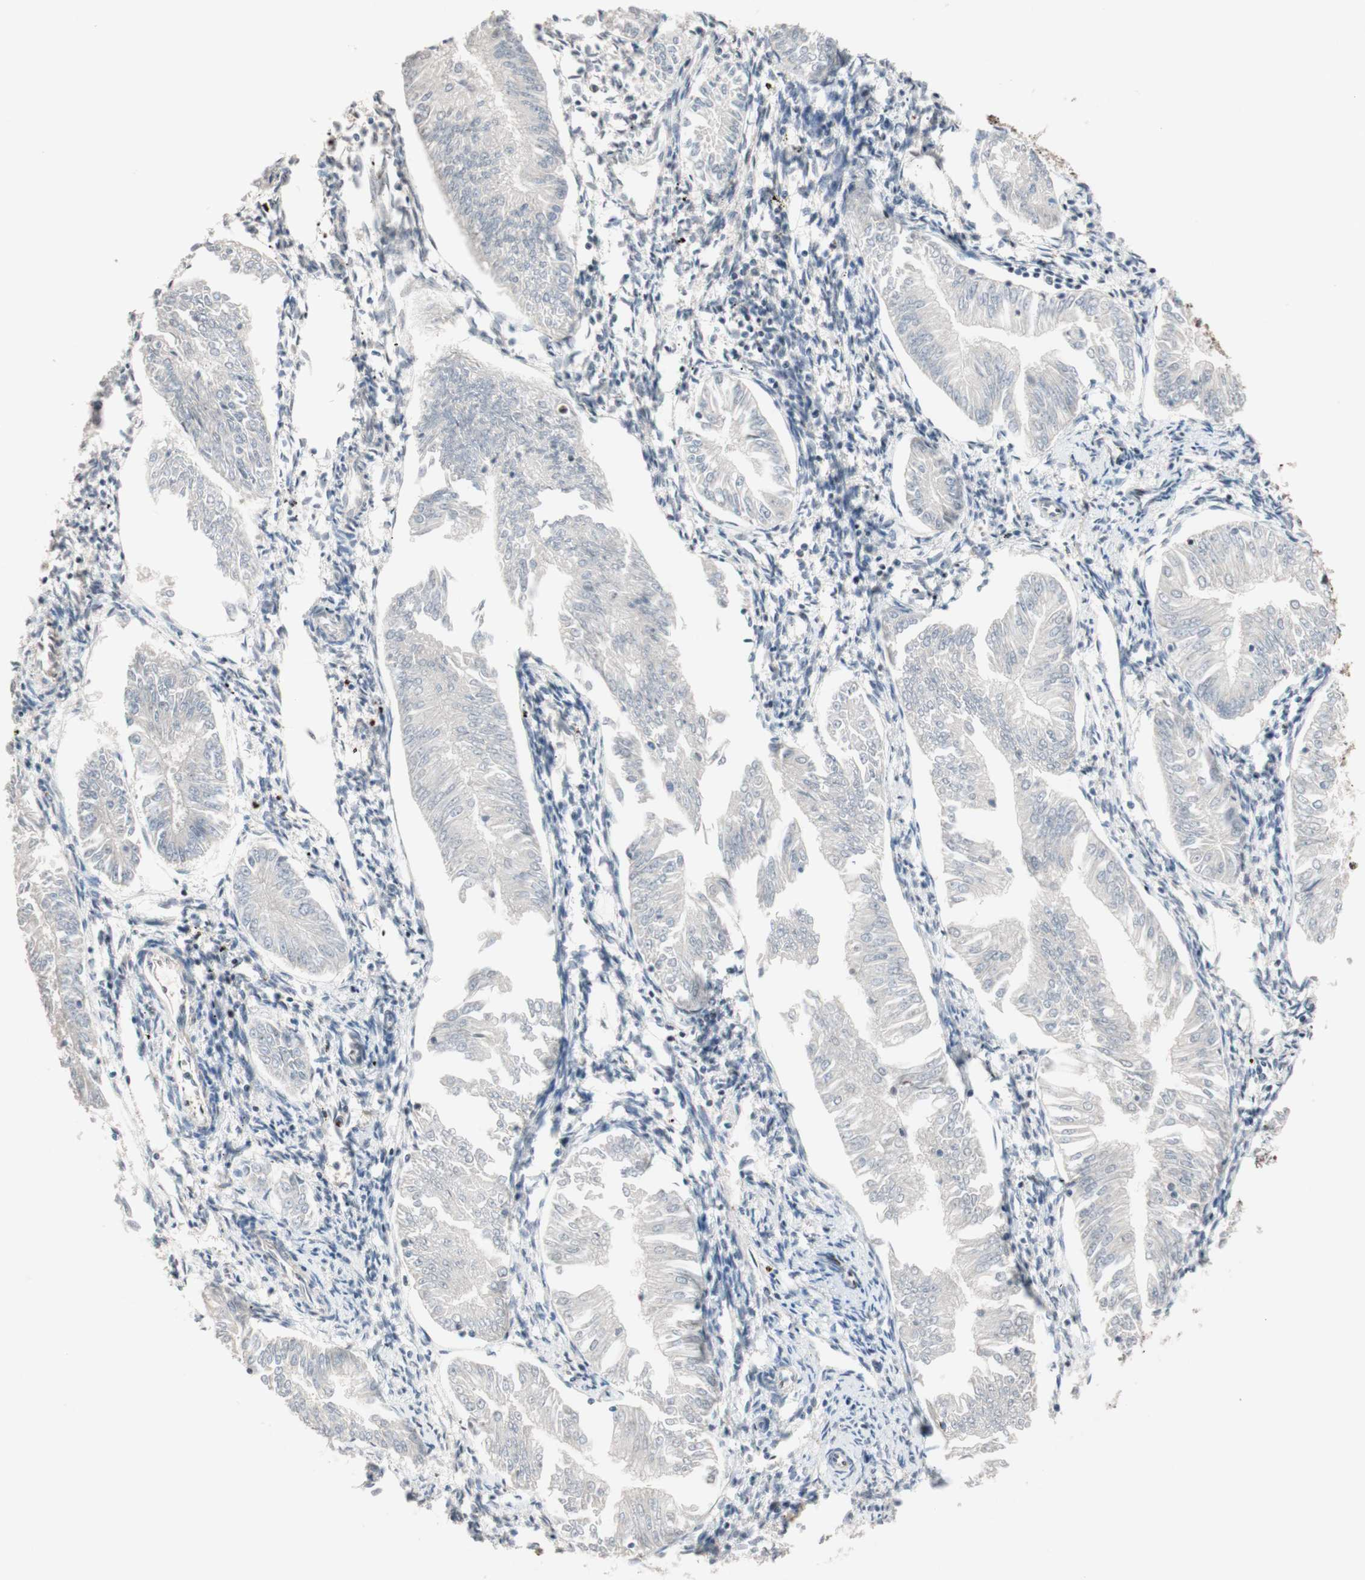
{"staining": {"intensity": "negative", "quantity": "none", "location": "none"}, "tissue": "endometrial cancer", "cell_type": "Tumor cells", "image_type": "cancer", "snomed": [{"axis": "morphology", "description": "Adenocarcinoma, NOS"}, {"axis": "topography", "description": "Endometrium"}], "caption": "This is an IHC image of human endometrial cancer (adenocarcinoma). There is no staining in tumor cells.", "gene": "TLE1", "patient": {"sex": "female", "age": 53}}